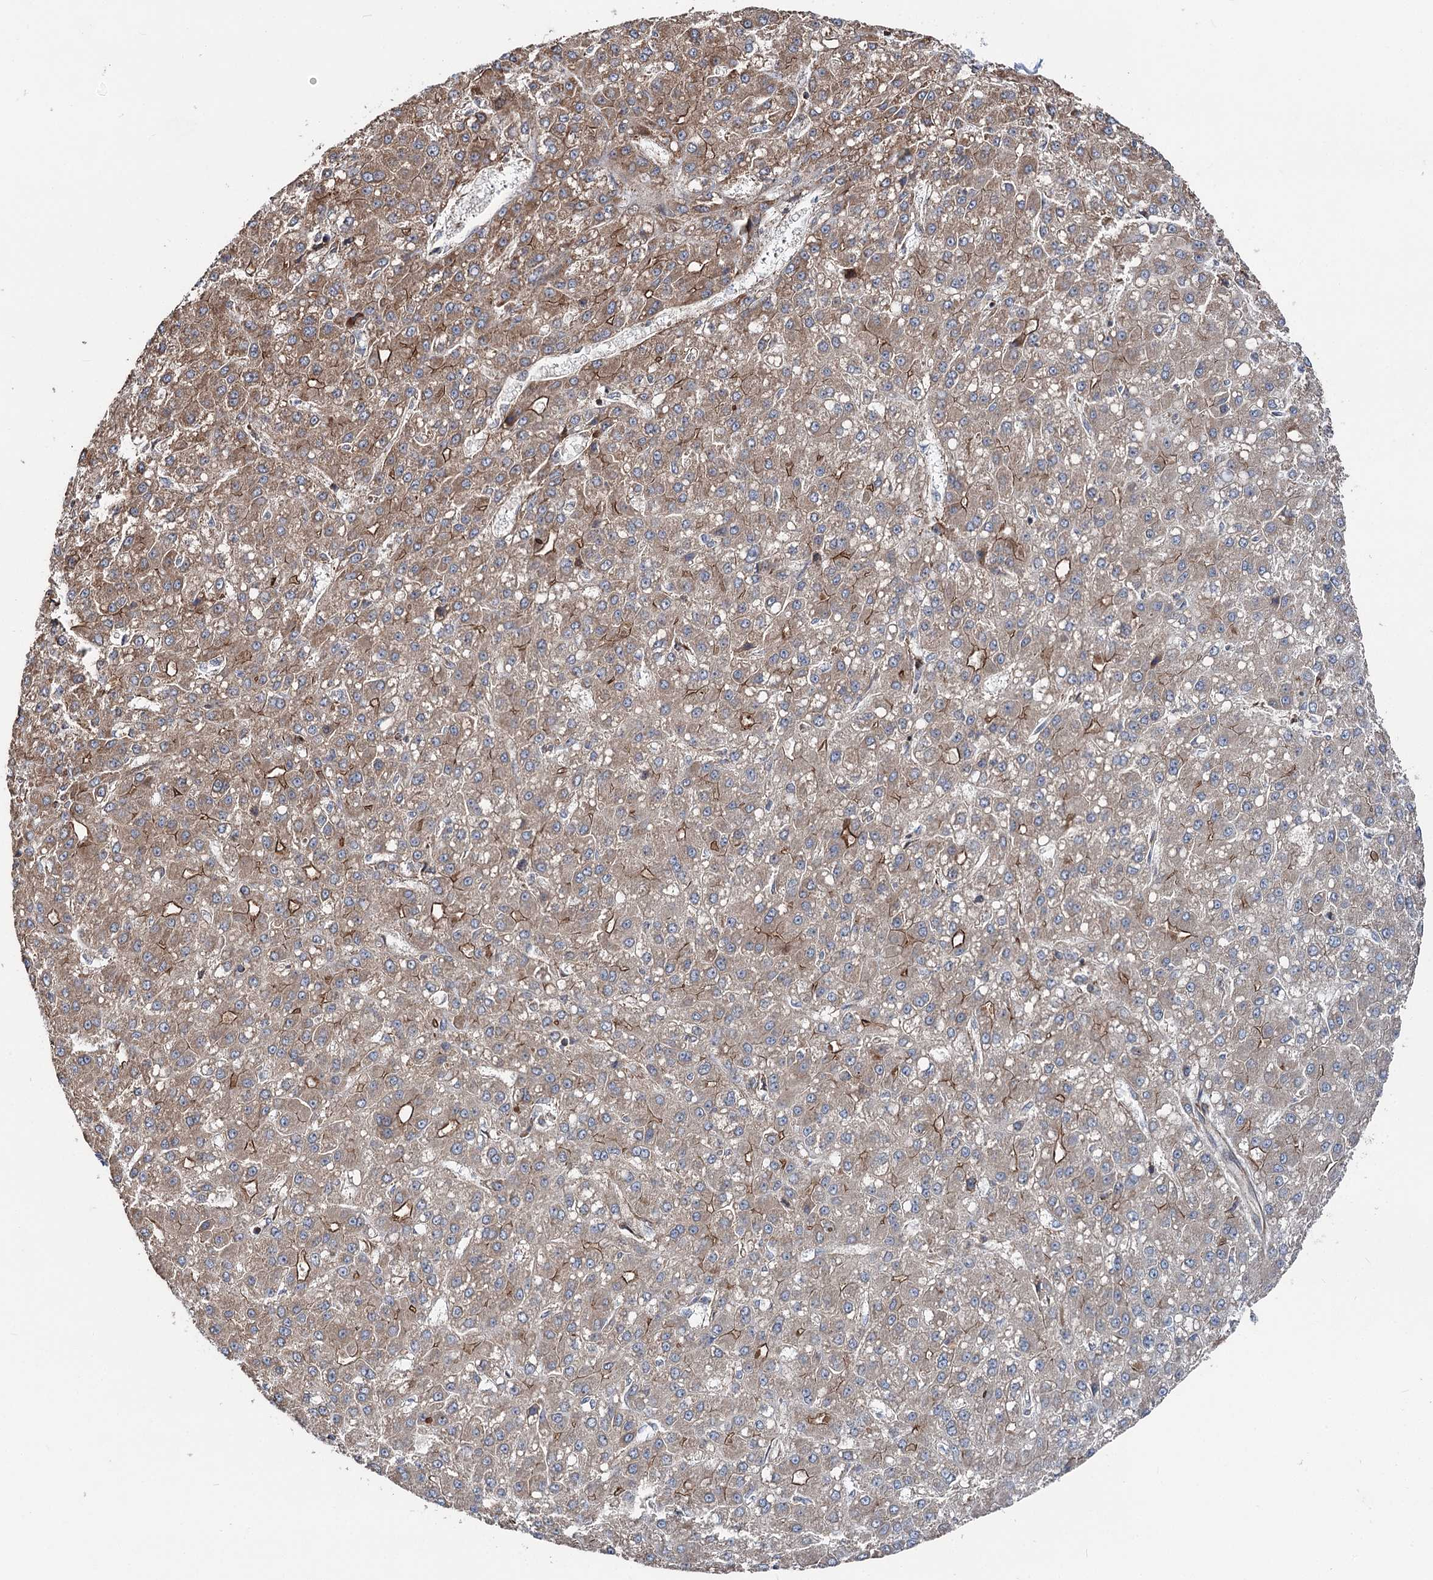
{"staining": {"intensity": "moderate", "quantity": ">75%", "location": "cytoplasmic/membranous"}, "tissue": "liver cancer", "cell_type": "Tumor cells", "image_type": "cancer", "snomed": [{"axis": "morphology", "description": "Carcinoma, Hepatocellular, NOS"}, {"axis": "topography", "description": "Liver"}], "caption": "Brown immunohistochemical staining in hepatocellular carcinoma (liver) displays moderate cytoplasmic/membranous expression in approximately >75% of tumor cells.", "gene": "ITFG2", "patient": {"sex": "male", "age": 67}}